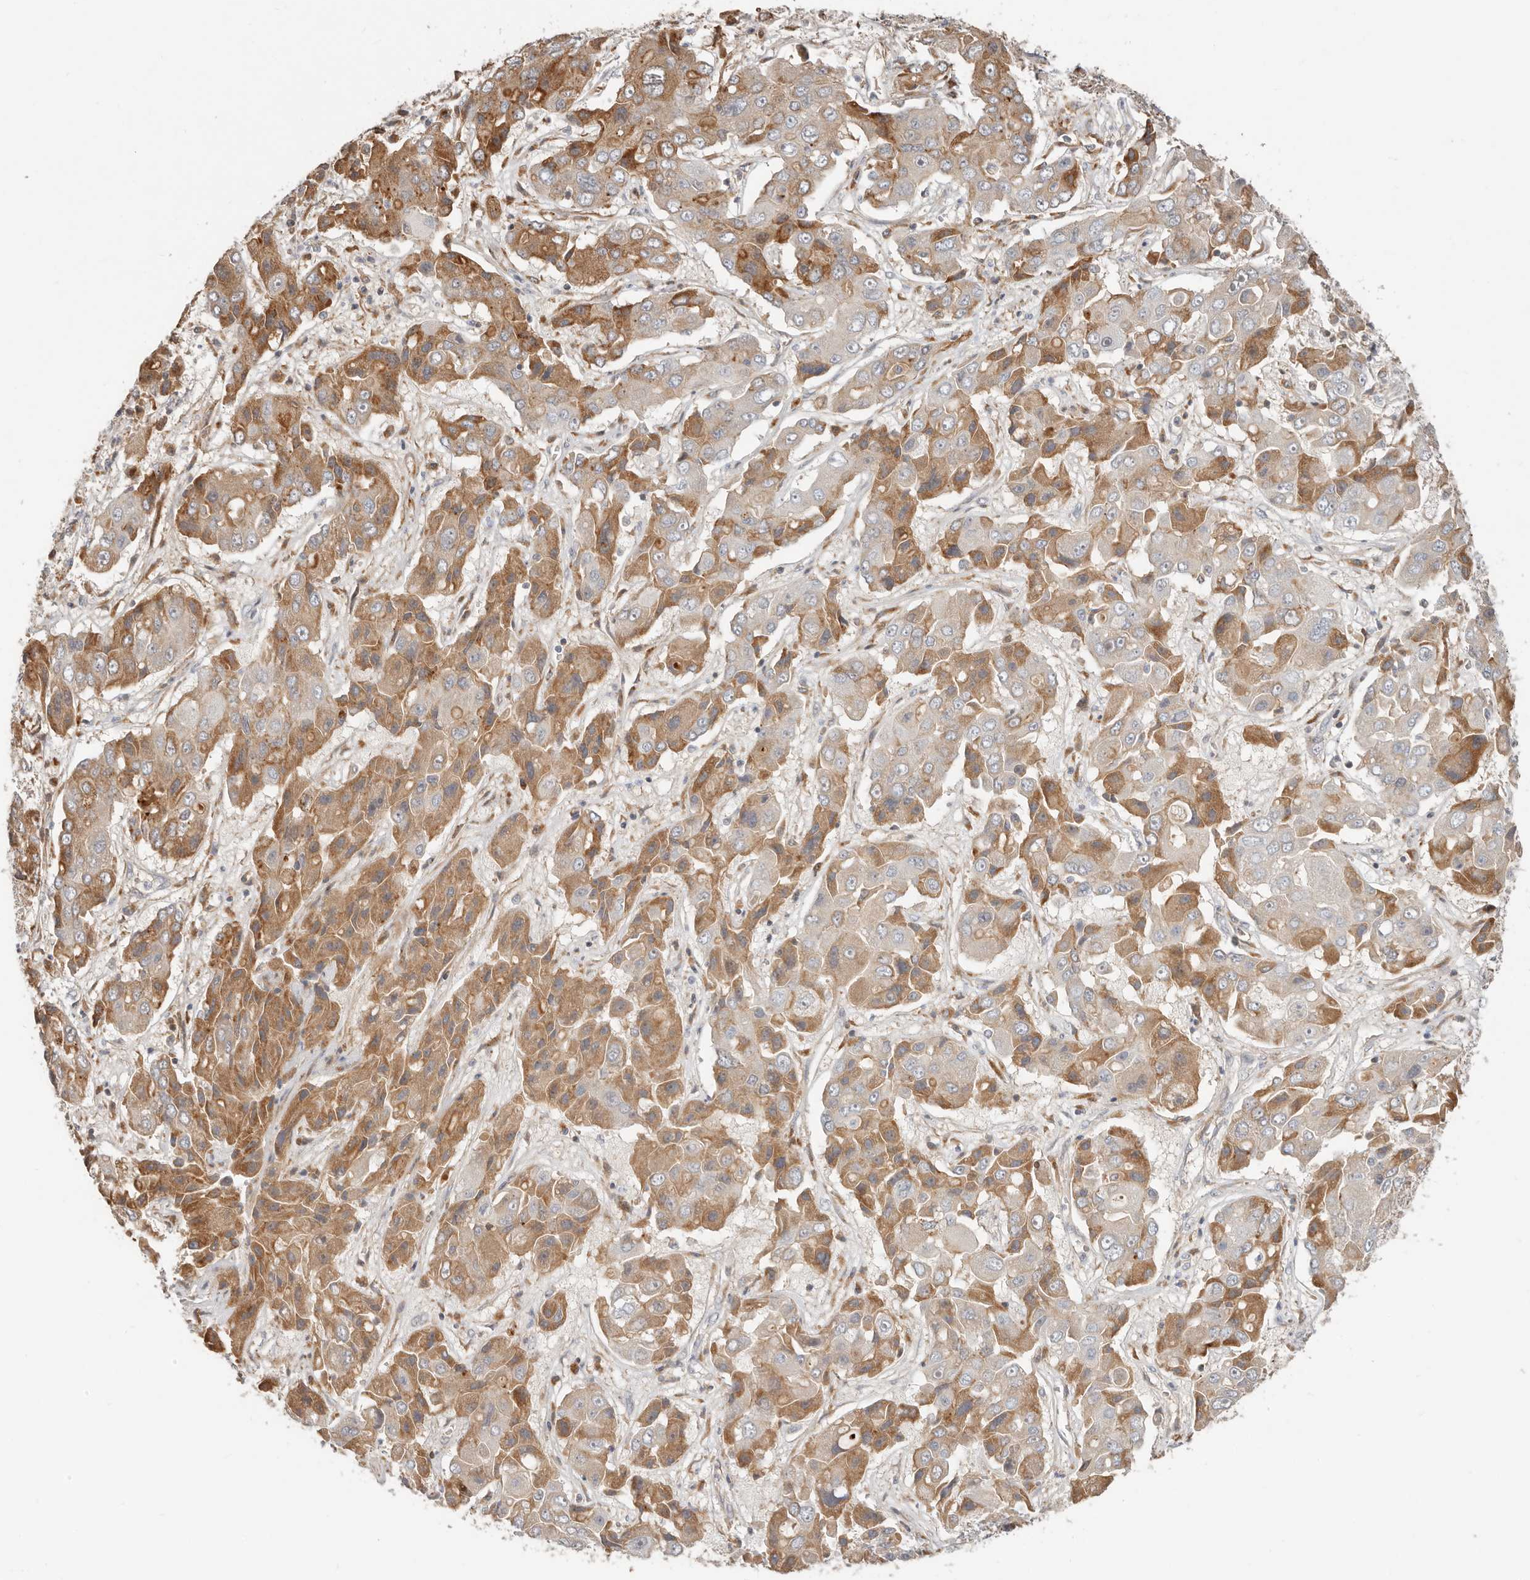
{"staining": {"intensity": "moderate", "quantity": ">75%", "location": "cytoplasmic/membranous"}, "tissue": "liver cancer", "cell_type": "Tumor cells", "image_type": "cancer", "snomed": [{"axis": "morphology", "description": "Cholangiocarcinoma"}, {"axis": "topography", "description": "Liver"}], "caption": "Human liver cholangiocarcinoma stained with a protein marker displays moderate staining in tumor cells.", "gene": "MTFR2", "patient": {"sex": "male", "age": 67}}